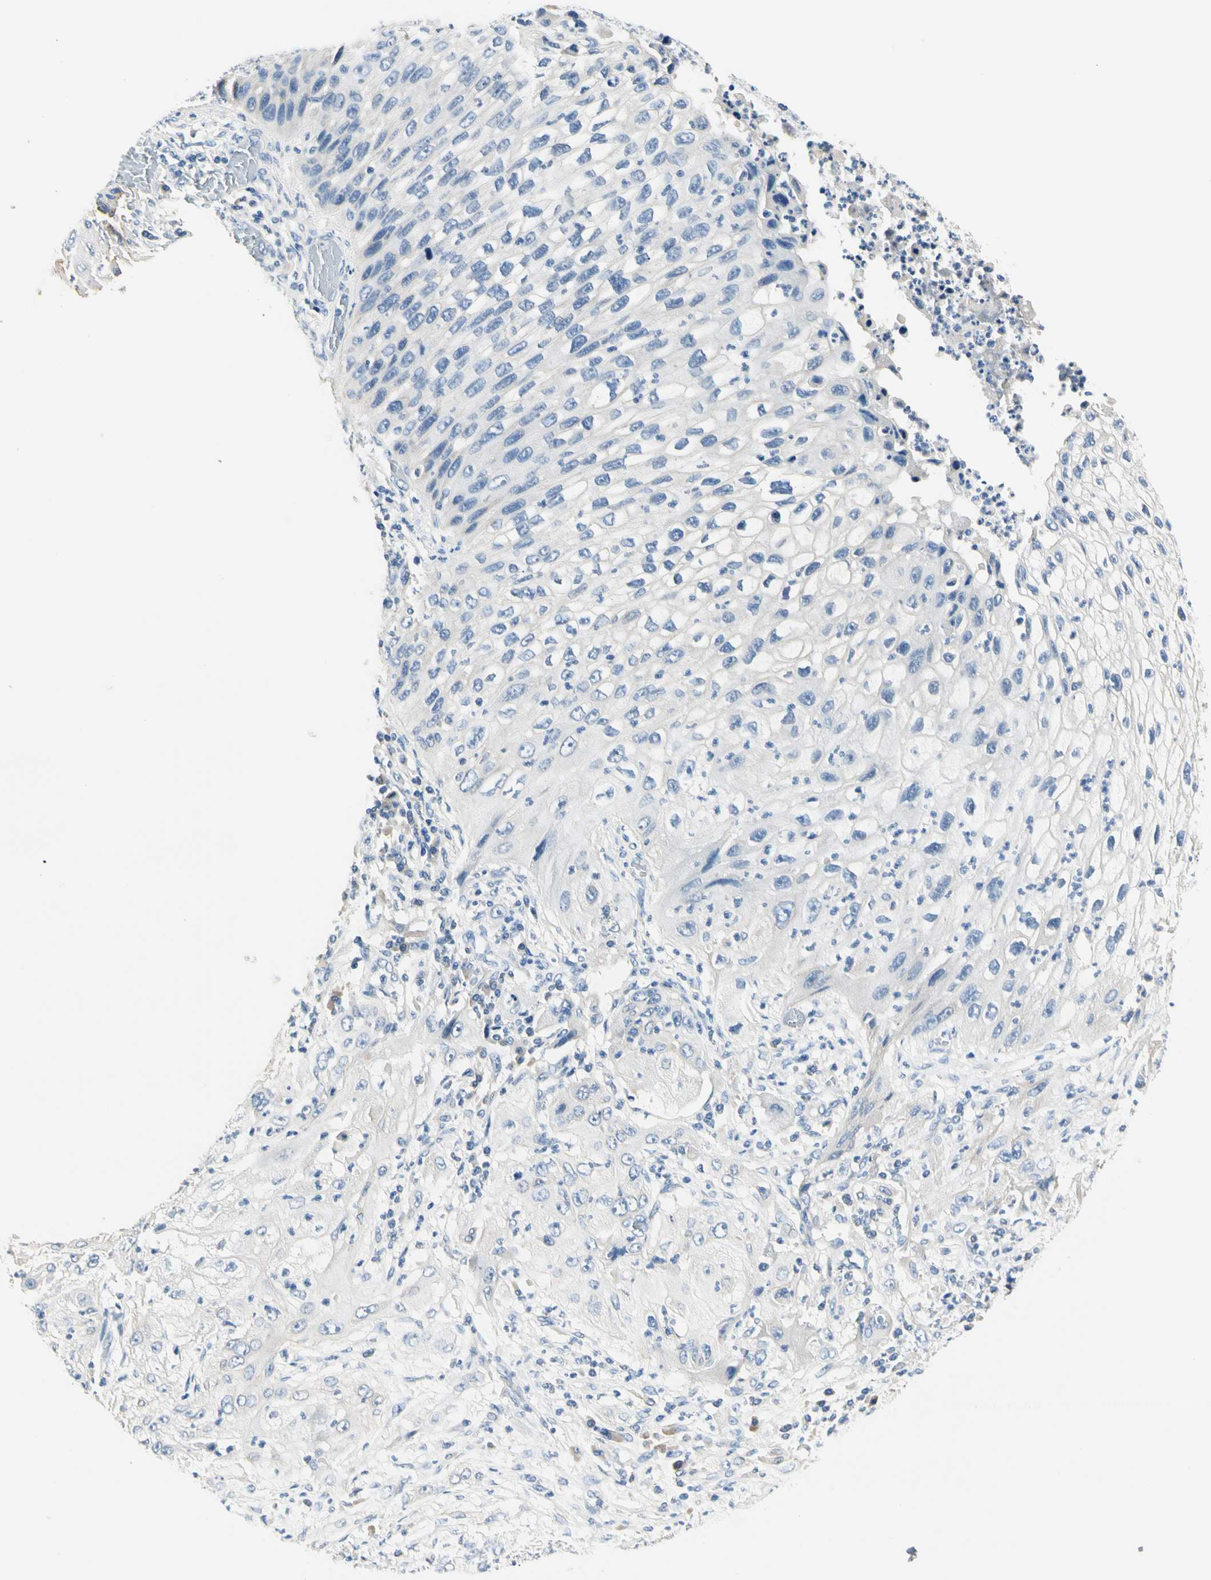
{"staining": {"intensity": "negative", "quantity": "none", "location": "none"}, "tissue": "lung cancer", "cell_type": "Tumor cells", "image_type": "cancer", "snomed": [{"axis": "morphology", "description": "Inflammation, NOS"}, {"axis": "morphology", "description": "Squamous cell carcinoma, NOS"}, {"axis": "topography", "description": "Lymph node"}, {"axis": "topography", "description": "Soft tissue"}, {"axis": "topography", "description": "Lung"}], "caption": "Immunohistochemical staining of lung cancer shows no significant staining in tumor cells. The staining was performed using DAB (3,3'-diaminobenzidine) to visualize the protein expression in brown, while the nuclei were stained in blue with hematoxylin (Magnification: 20x).", "gene": "TGFBR3", "patient": {"sex": "male", "age": 66}}